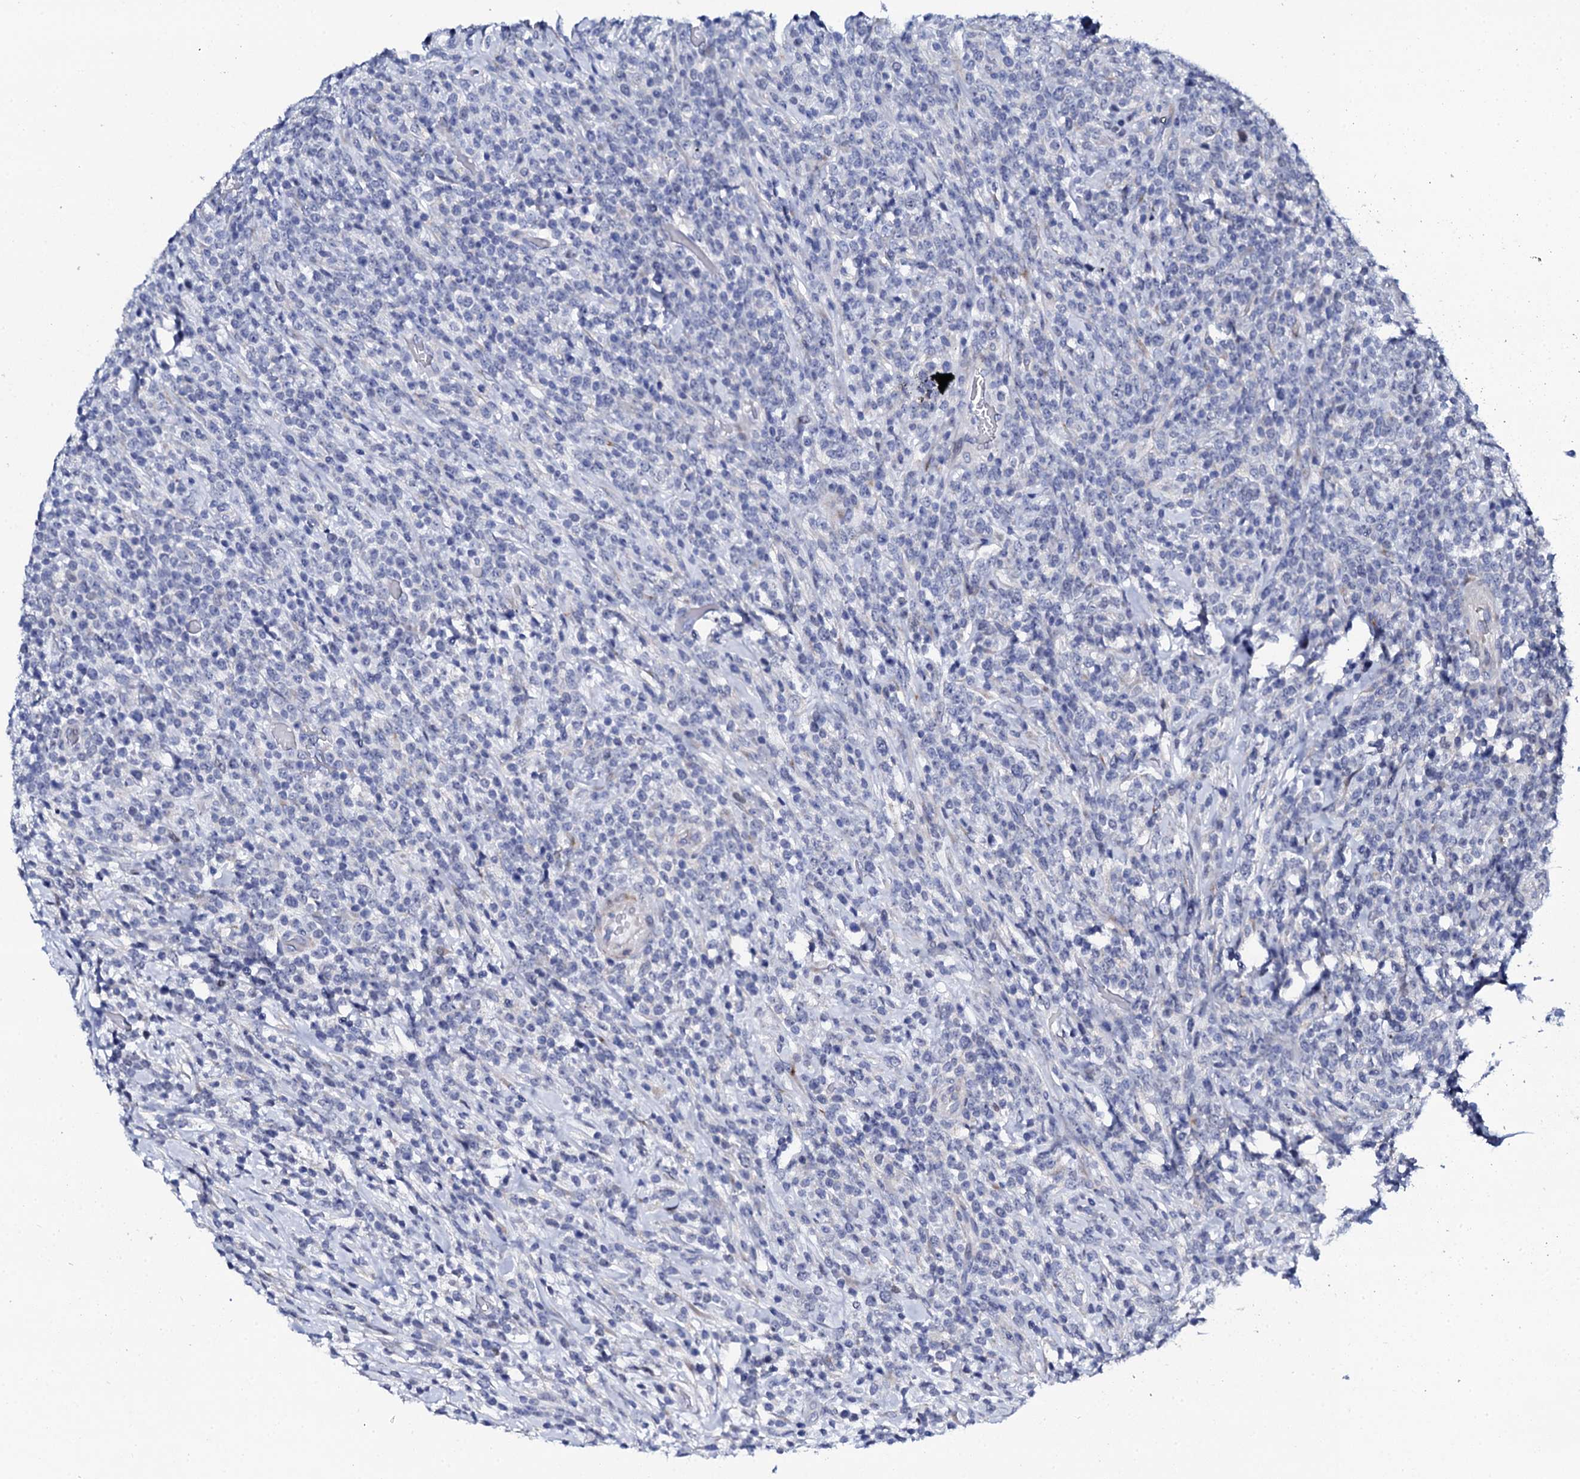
{"staining": {"intensity": "negative", "quantity": "none", "location": "none"}, "tissue": "lymphoma", "cell_type": "Tumor cells", "image_type": "cancer", "snomed": [{"axis": "morphology", "description": "Malignant lymphoma, non-Hodgkin's type, High grade"}, {"axis": "topography", "description": "Colon"}], "caption": "Lymphoma was stained to show a protein in brown. There is no significant positivity in tumor cells.", "gene": "NUDT13", "patient": {"sex": "female", "age": 53}}